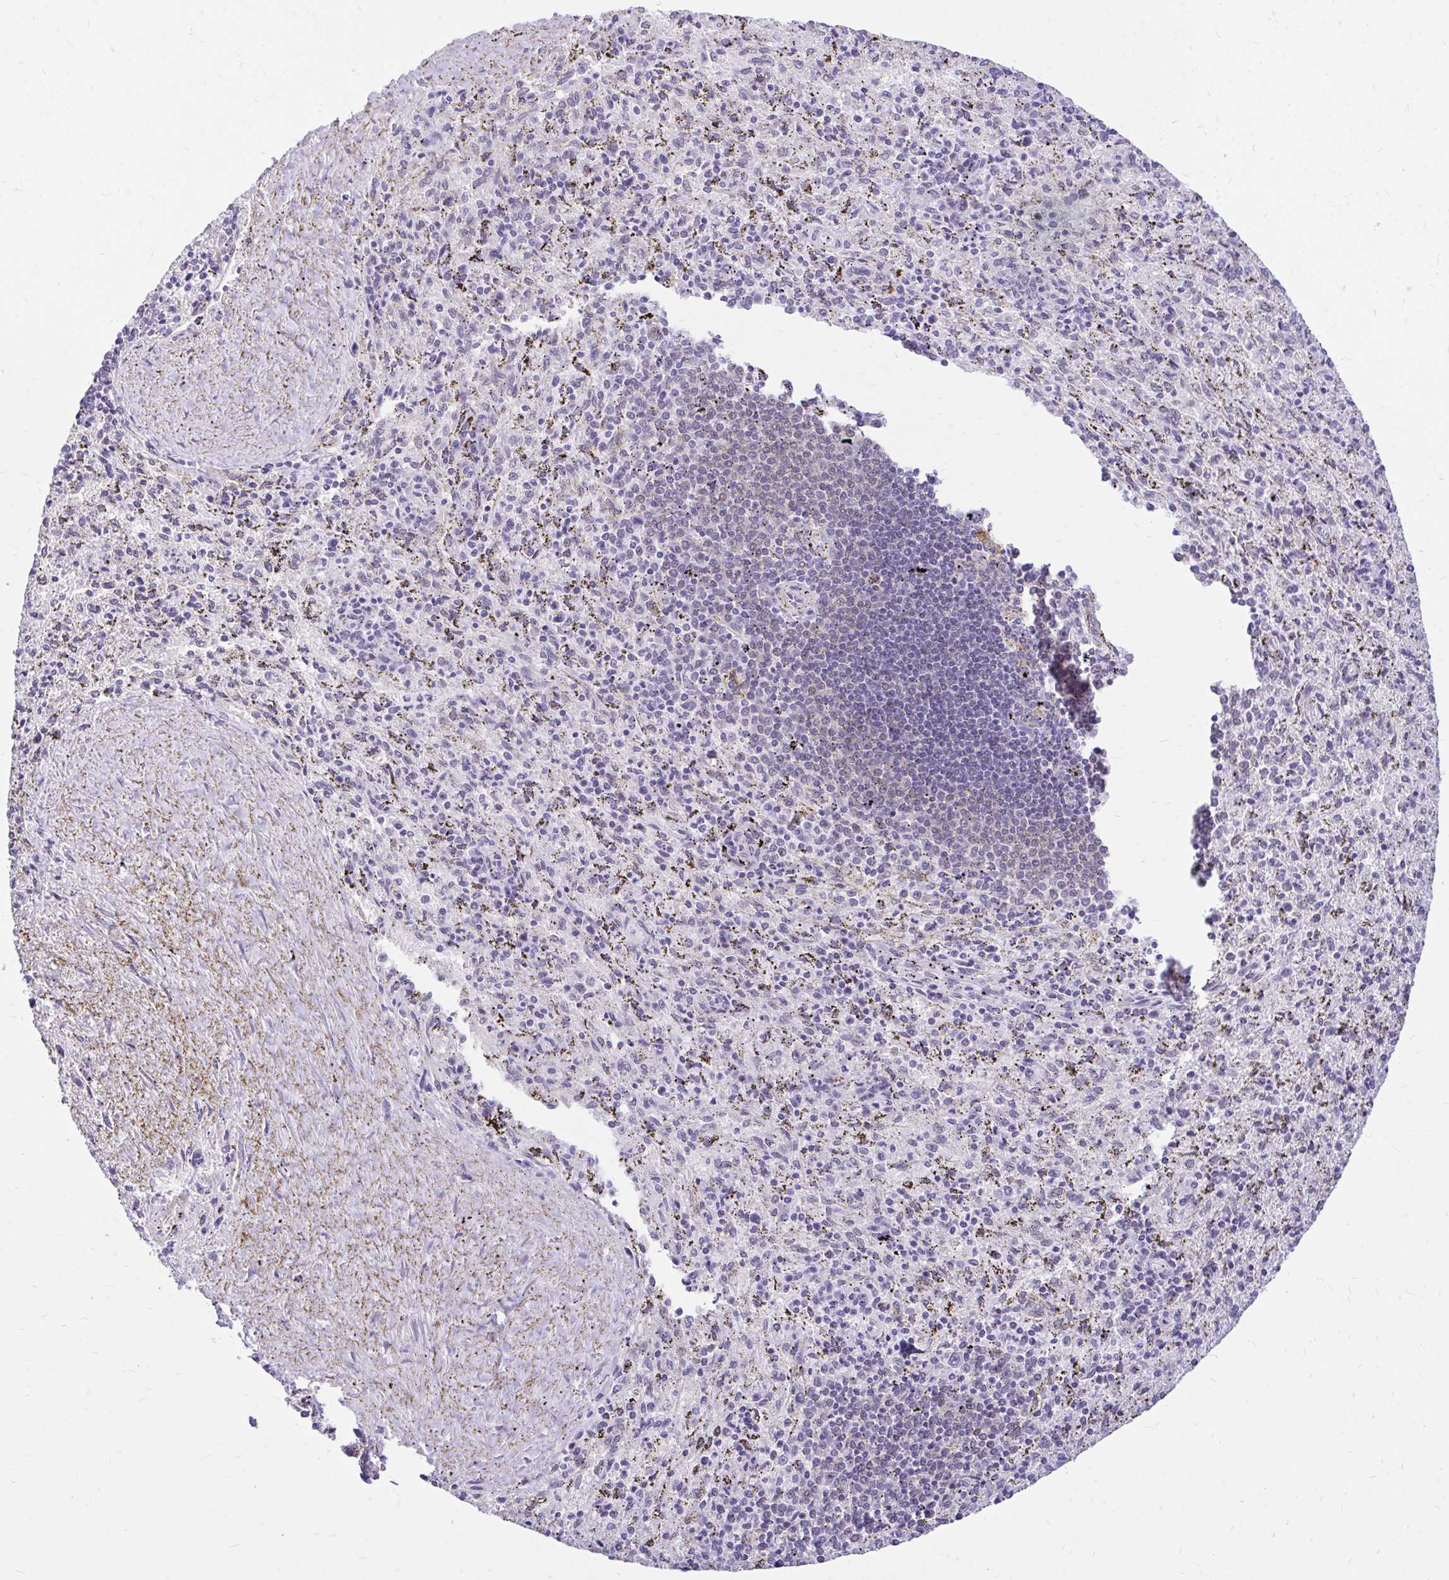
{"staining": {"intensity": "negative", "quantity": "none", "location": "none"}, "tissue": "spleen", "cell_type": "Cells in red pulp", "image_type": "normal", "snomed": [{"axis": "morphology", "description": "Normal tissue, NOS"}, {"axis": "topography", "description": "Spleen"}], "caption": "This is an IHC micrograph of normal spleen. There is no staining in cells in red pulp.", "gene": "GLB1L2", "patient": {"sex": "male", "age": 57}}